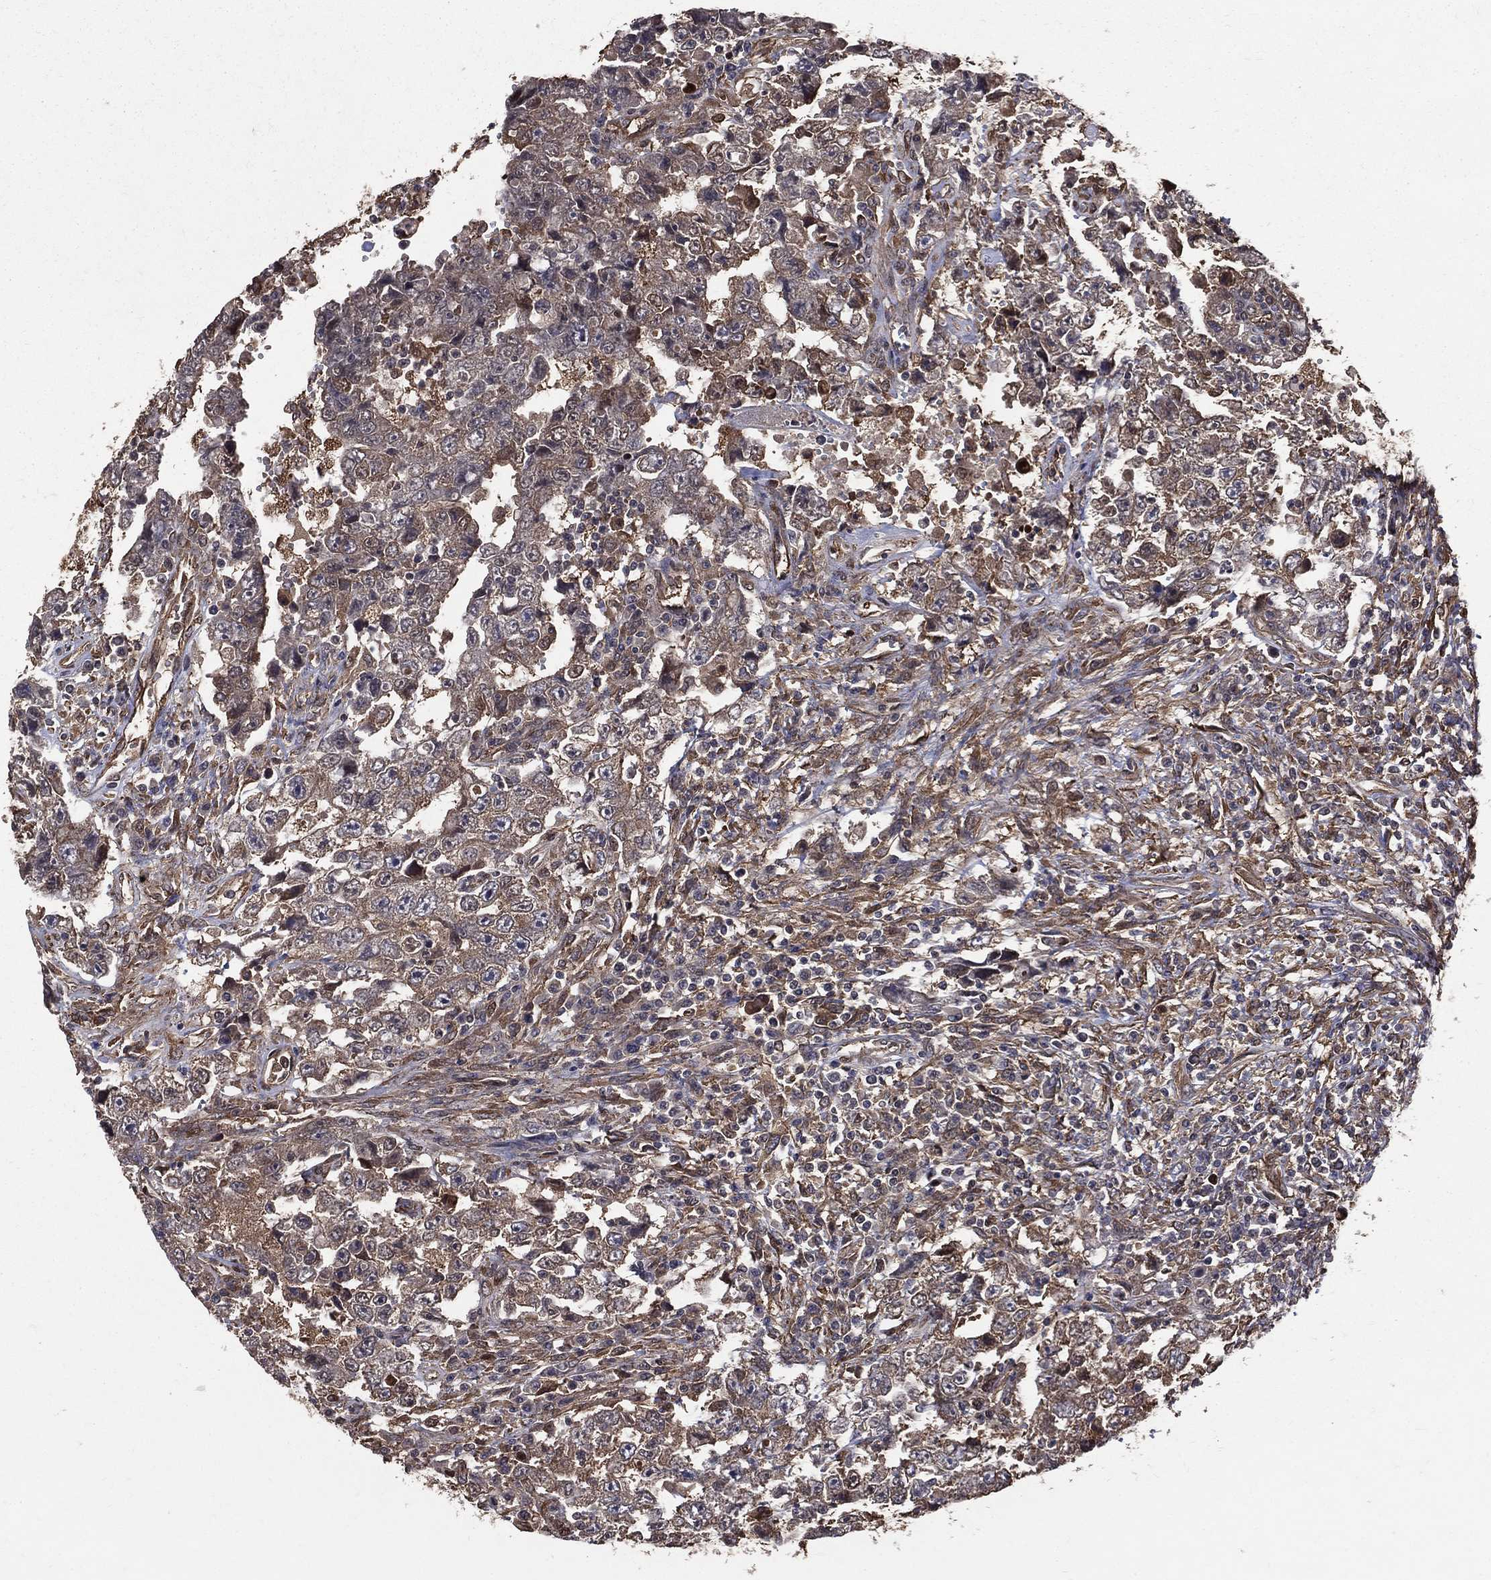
{"staining": {"intensity": "weak", "quantity": "25%-75%", "location": "cytoplasmic/membranous"}, "tissue": "testis cancer", "cell_type": "Tumor cells", "image_type": "cancer", "snomed": [{"axis": "morphology", "description": "Carcinoma, Embryonal, NOS"}, {"axis": "topography", "description": "Testis"}], "caption": "IHC of testis cancer (embryonal carcinoma) exhibits low levels of weak cytoplasmic/membranous expression in approximately 25%-75% of tumor cells.", "gene": "DPYSL2", "patient": {"sex": "male", "age": 26}}